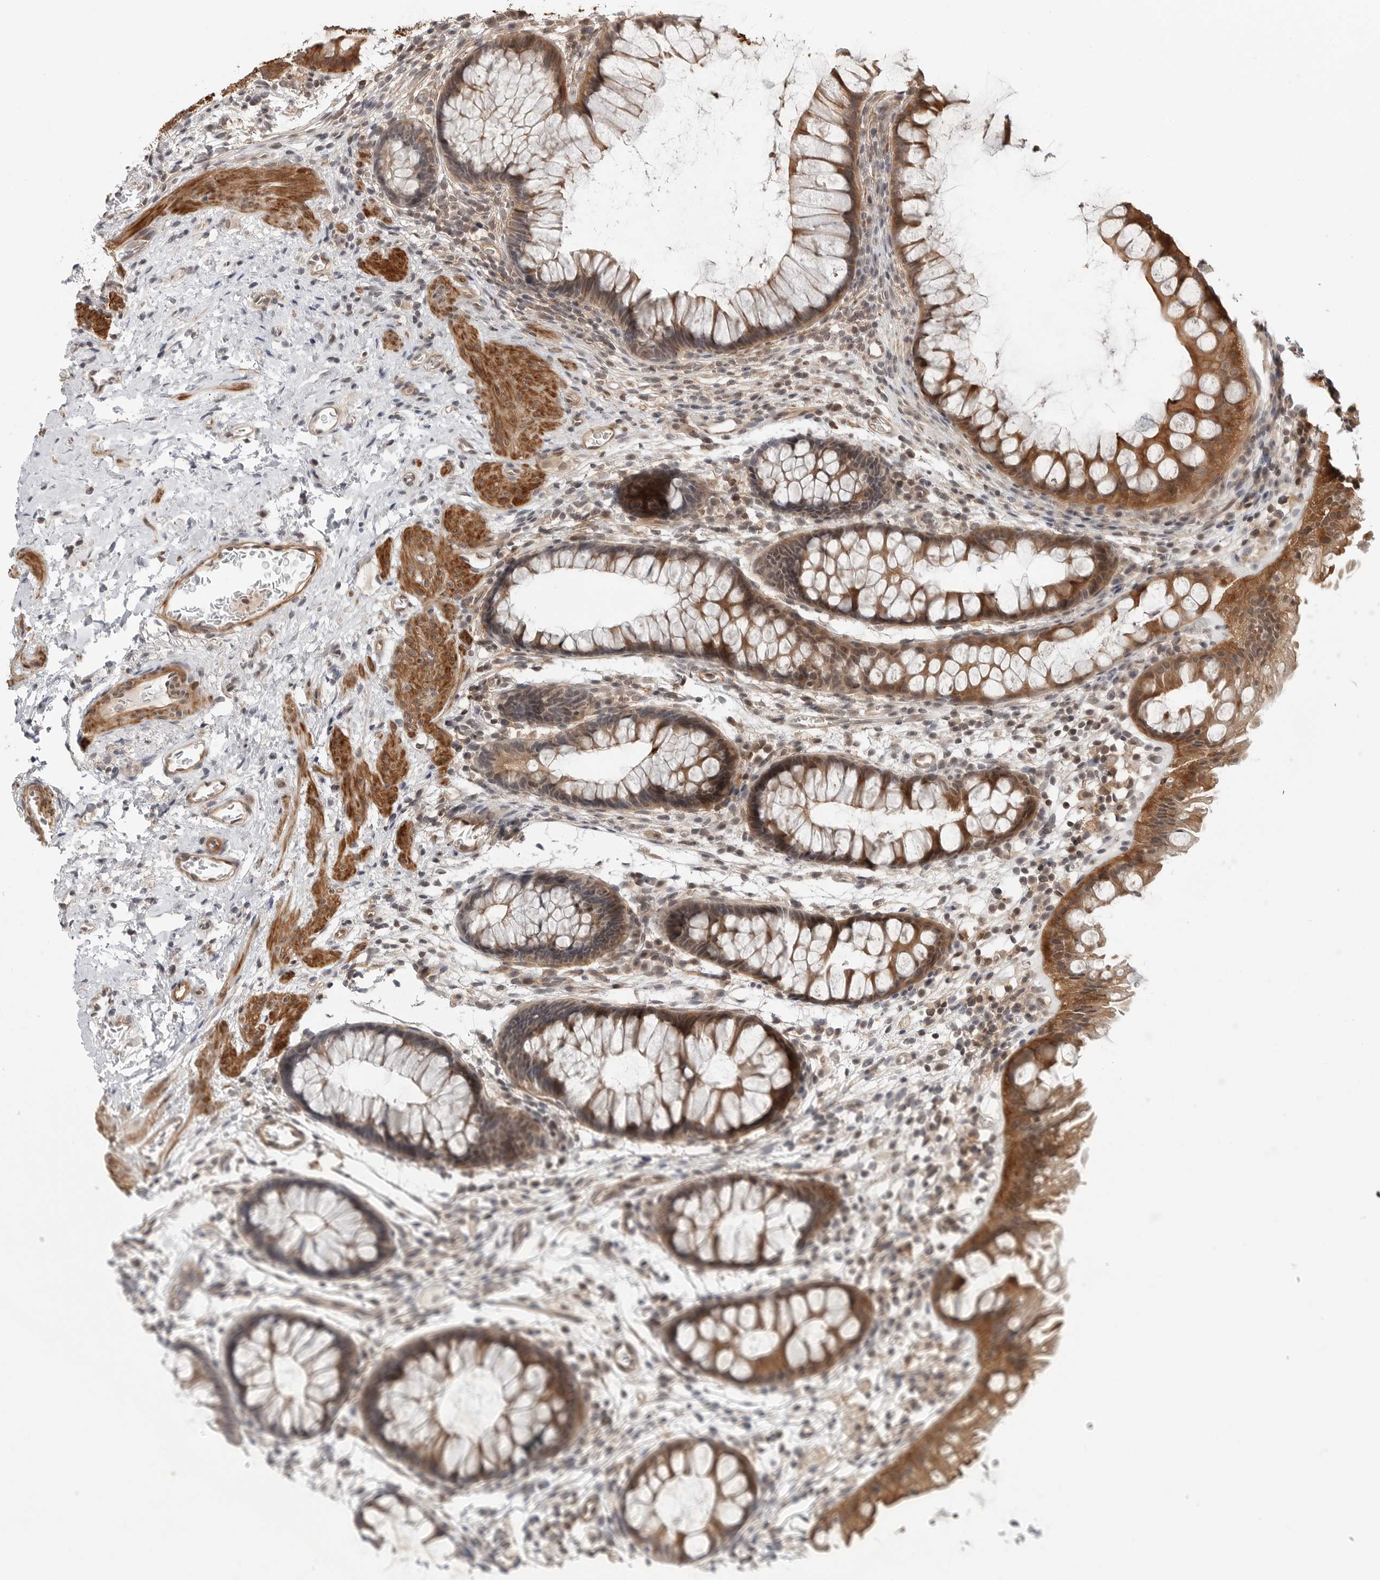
{"staining": {"intensity": "moderate", "quantity": ">75%", "location": "cytoplasmic/membranous"}, "tissue": "colon", "cell_type": "Endothelial cells", "image_type": "normal", "snomed": [{"axis": "morphology", "description": "Normal tissue, NOS"}, {"axis": "topography", "description": "Colon"}], "caption": "Immunohistochemical staining of benign colon demonstrates >75% levels of moderate cytoplasmic/membranous protein positivity in about >75% of endothelial cells.", "gene": "MAP2K5", "patient": {"sex": "female", "age": 62}}